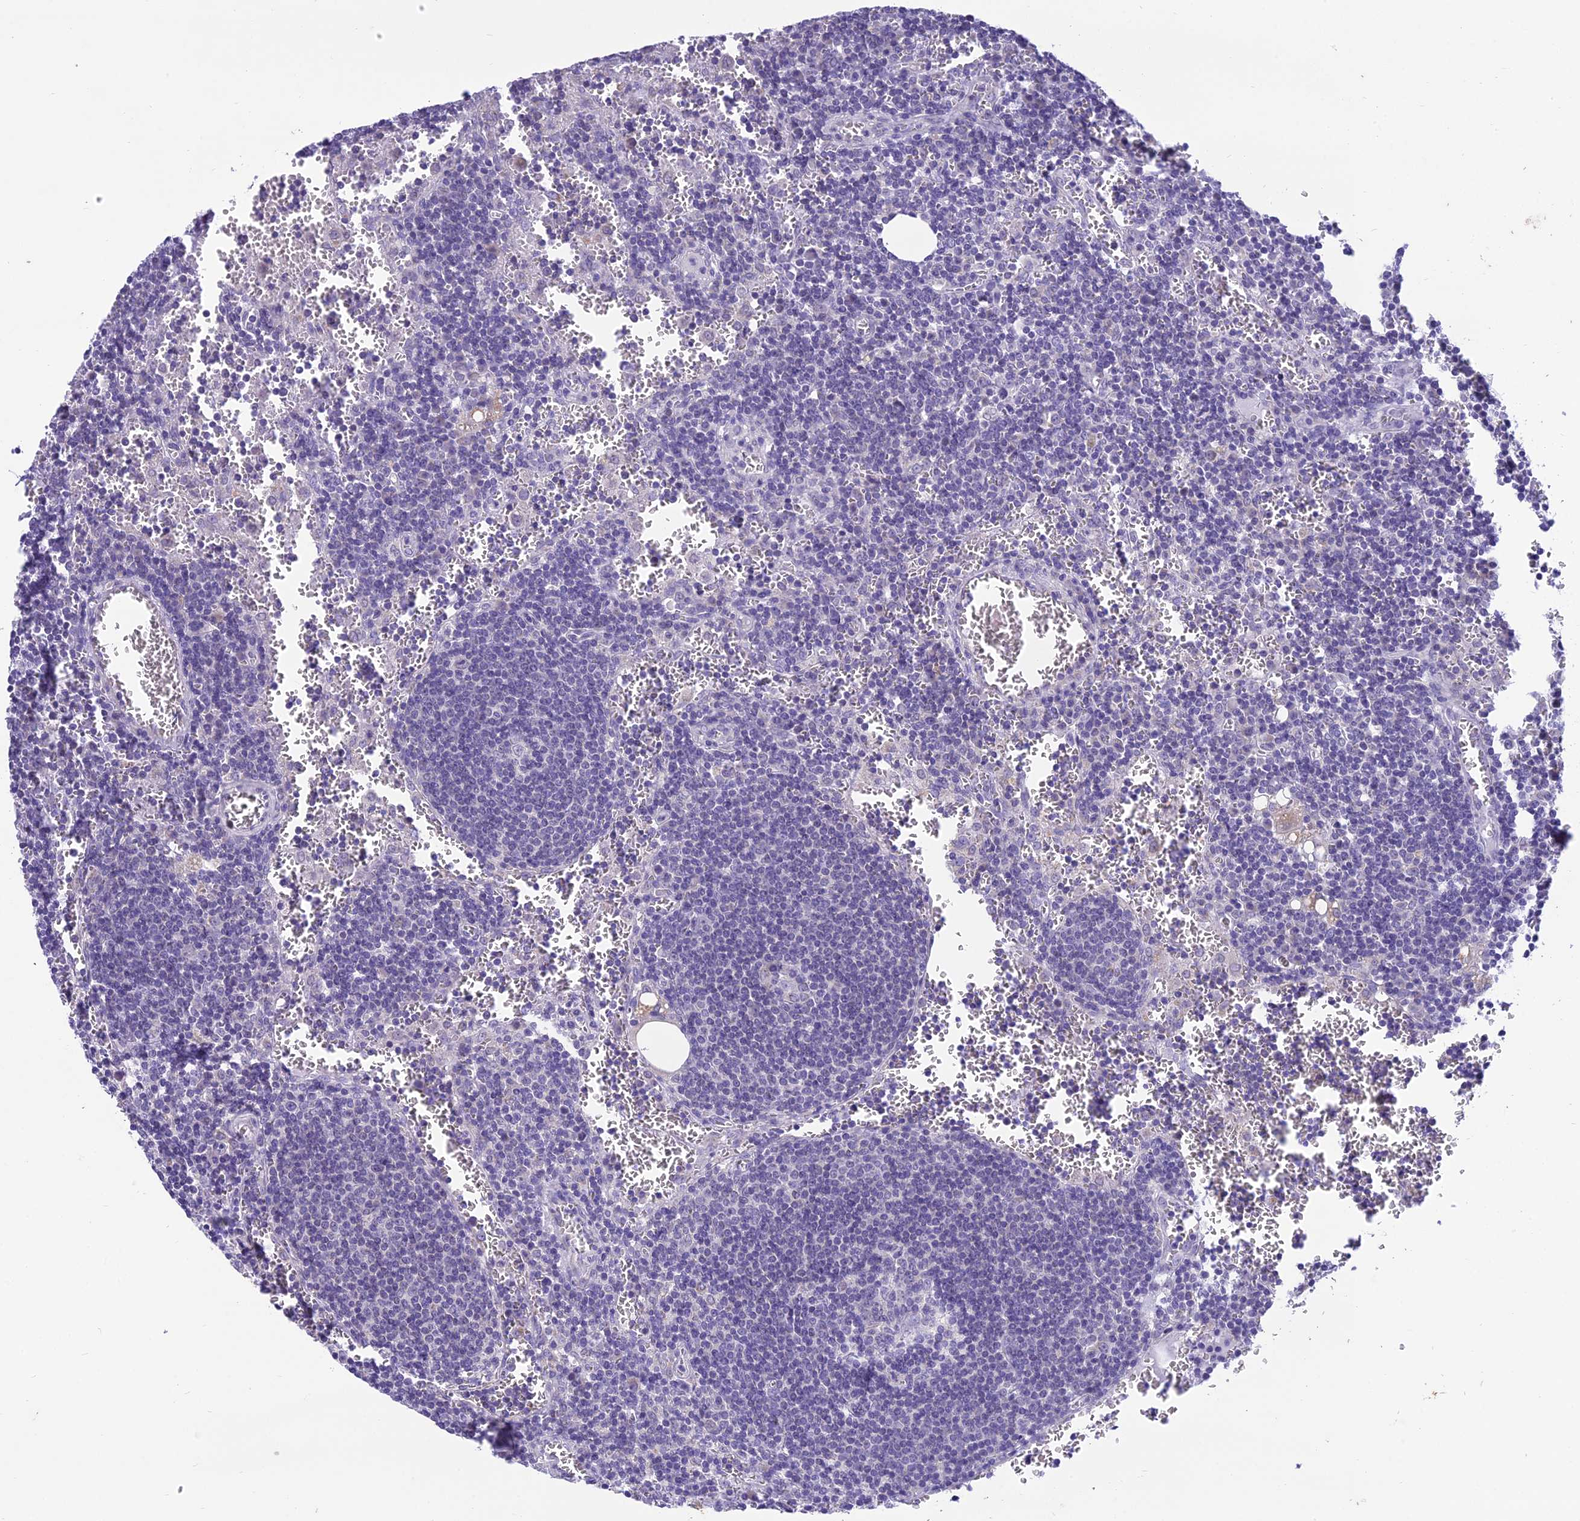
{"staining": {"intensity": "negative", "quantity": "none", "location": "none"}, "tissue": "lymph node", "cell_type": "Germinal center cells", "image_type": "normal", "snomed": [{"axis": "morphology", "description": "Normal tissue, NOS"}, {"axis": "topography", "description": "Lymph node"}], "caption": "Germinal center cells are negative for protein expression in benign human lymph node. (DAB IHC visualized using brightfield microscopy, high magnification).", "gene": "MIIP", "patient": {"sex": "female", "age": 73}}